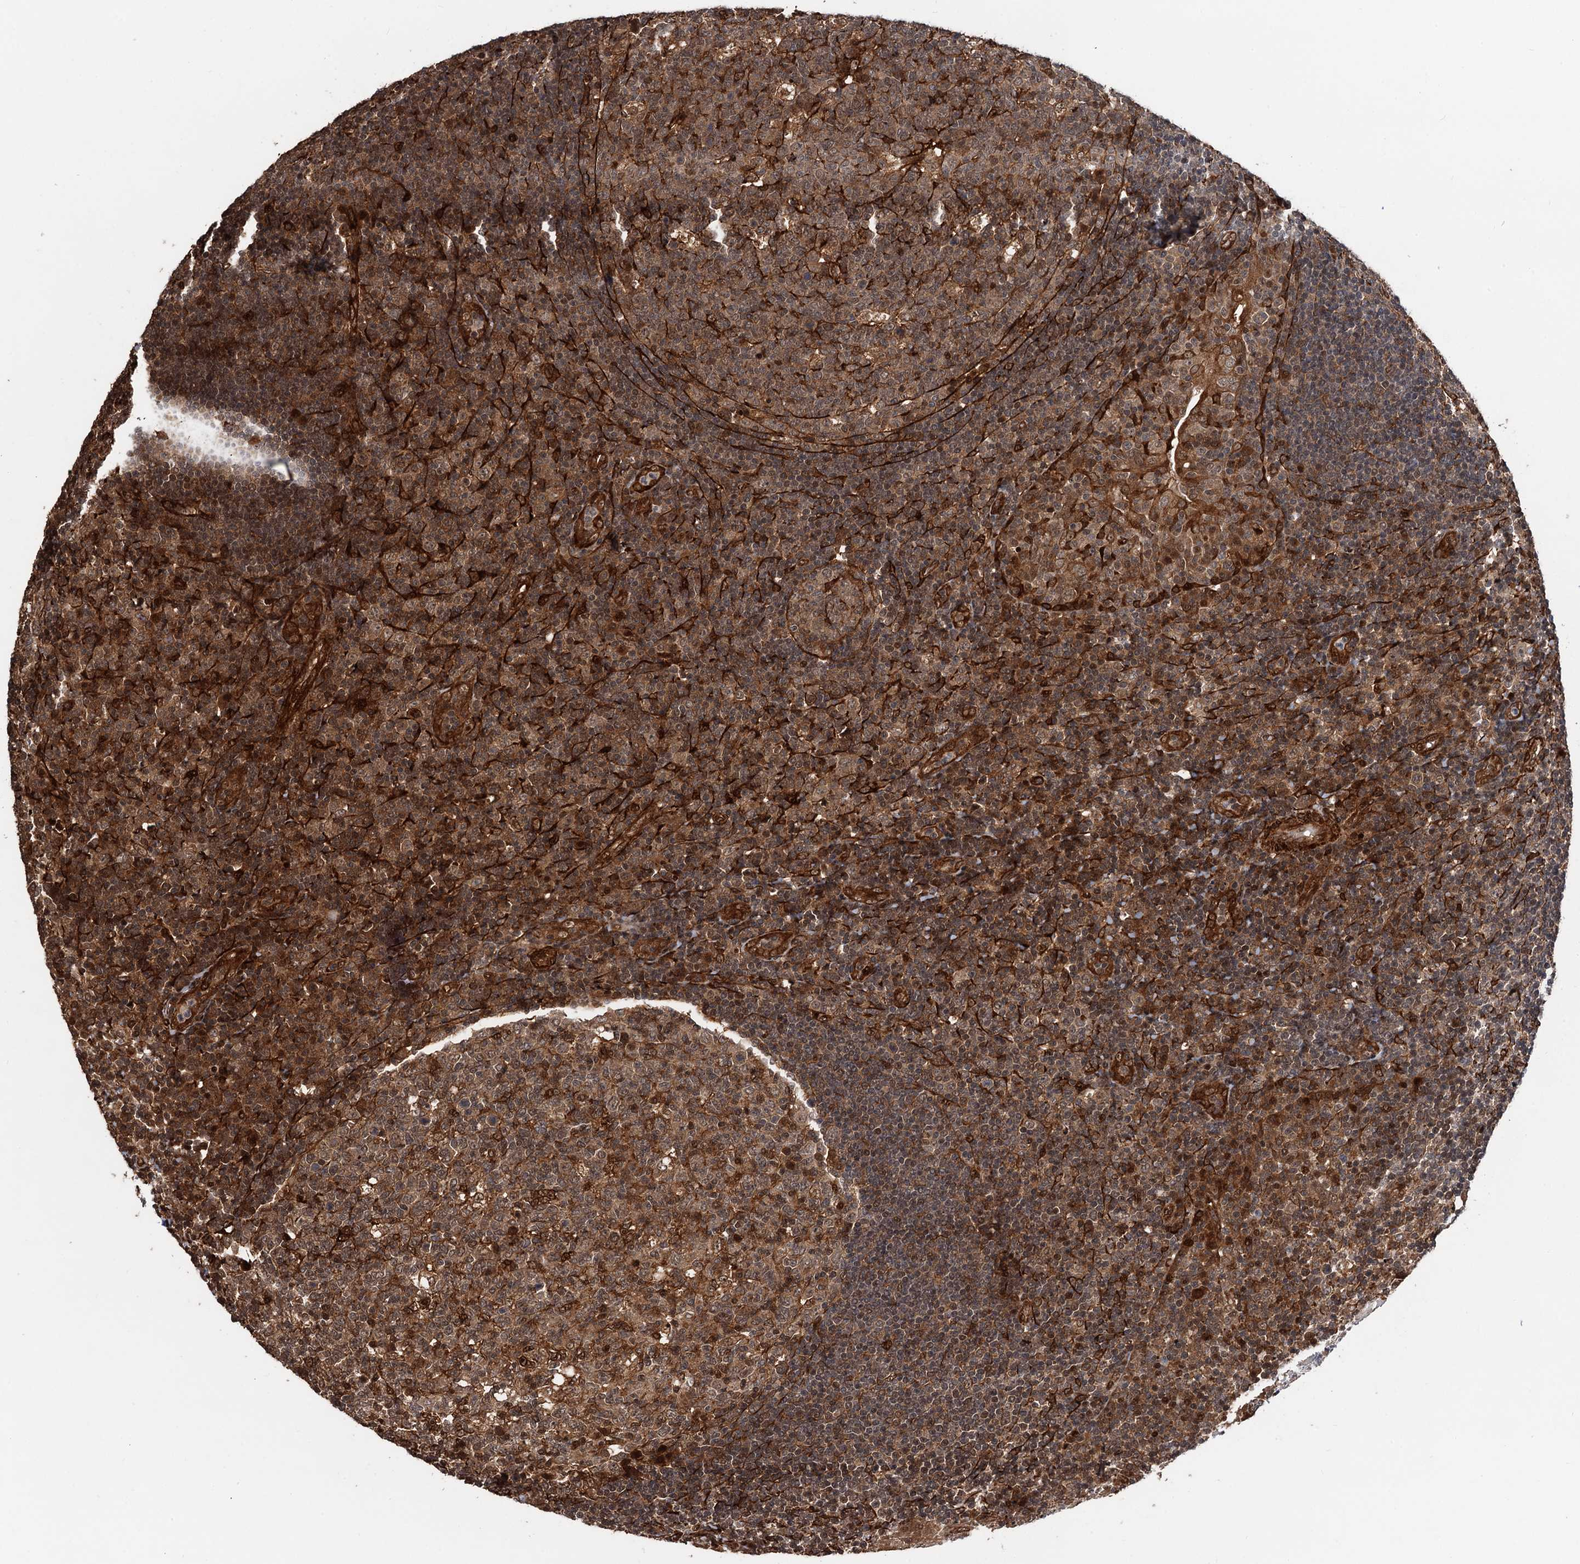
{"staining": {"intensity": "moderate", "quantity": ">75%", "location": "cytoplasmic/membranous,nuclear"}, "tissue": "tonsil", "cell_type": "Germinal center cells", "image_type": "normal", "snomed": [{"axis": "morphology", "description": "Normal tissue, NOS"}, {"axis": "topography", "description": "Tonsil"}], "caption": "Immunohistochemistry (IHC) image of benign tonsil: tonsil stained using immunohistochemistry (IHC) demonstrates medium levels of moderate protein expression localized specifically in the cytoplasmic/membranous,nuclear of germinal center cells, appearing as a cytoplasmic/membranous,nuclear brown color.", "gene": "SNRNP25", "patient": {"sex": "female", "age": 40}}